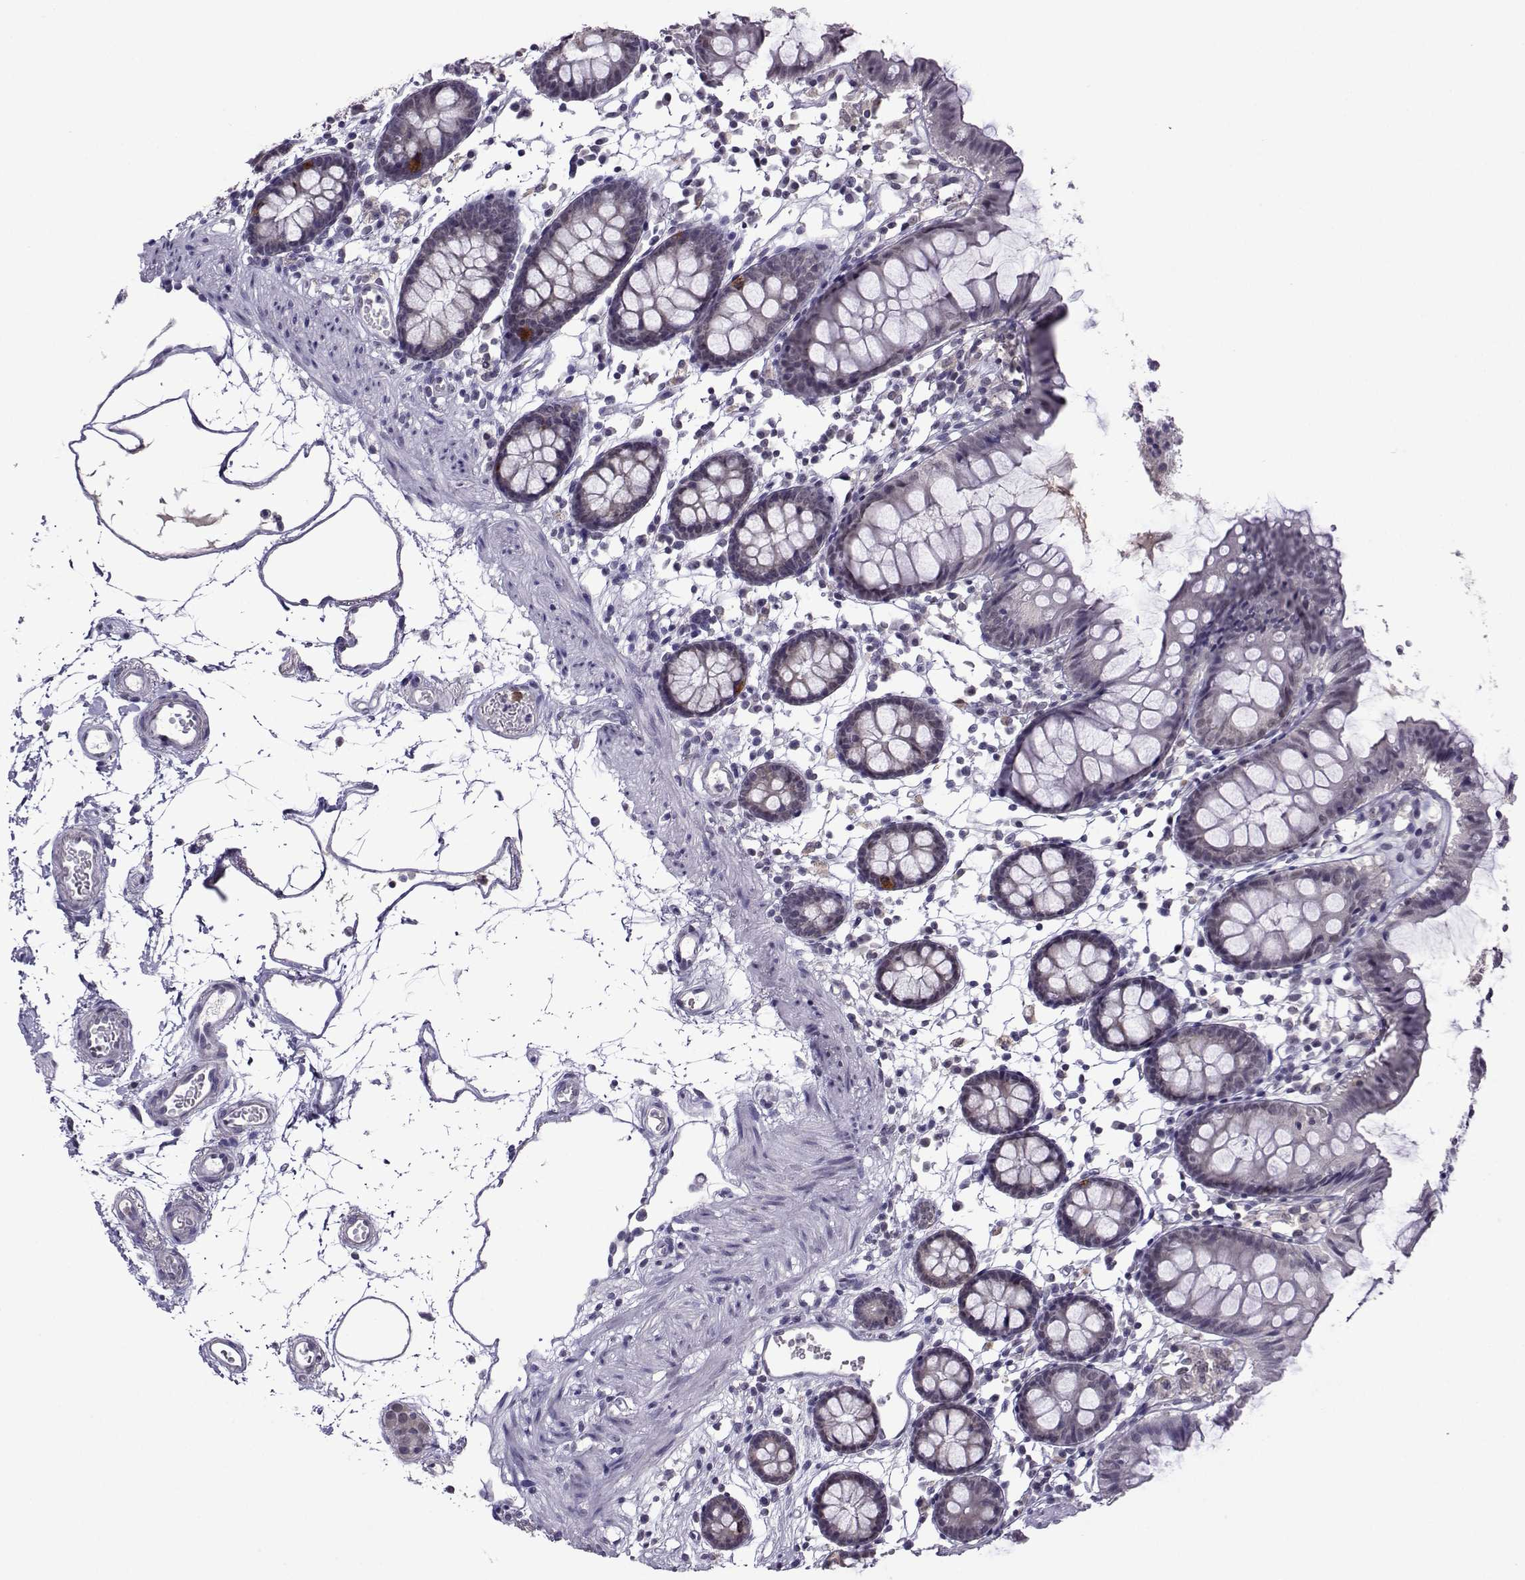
{"staining": {"intensity": "negative", "quantity": "none", "location": "none"}, "tissue": "colon", "cell_type": "Endothelial cells", "image_type": "normal", "snomed": [{"axis": "morphology", "description": "Normal tissue, NOS"}, {"axis": "topography", "description": "Colon"}], "caption": "Immunohistochemistry photomicrograph of normal colon: colon stained with DAB (3,3'-diaminobenzidine) exhibits no significant protein positivity in endothelial cells. (DAB immunohistochemistry visualized using brightfield microscopy, high magnification).", "gene": "DDX20", "patient": {"sex": "female", "age": 84}}